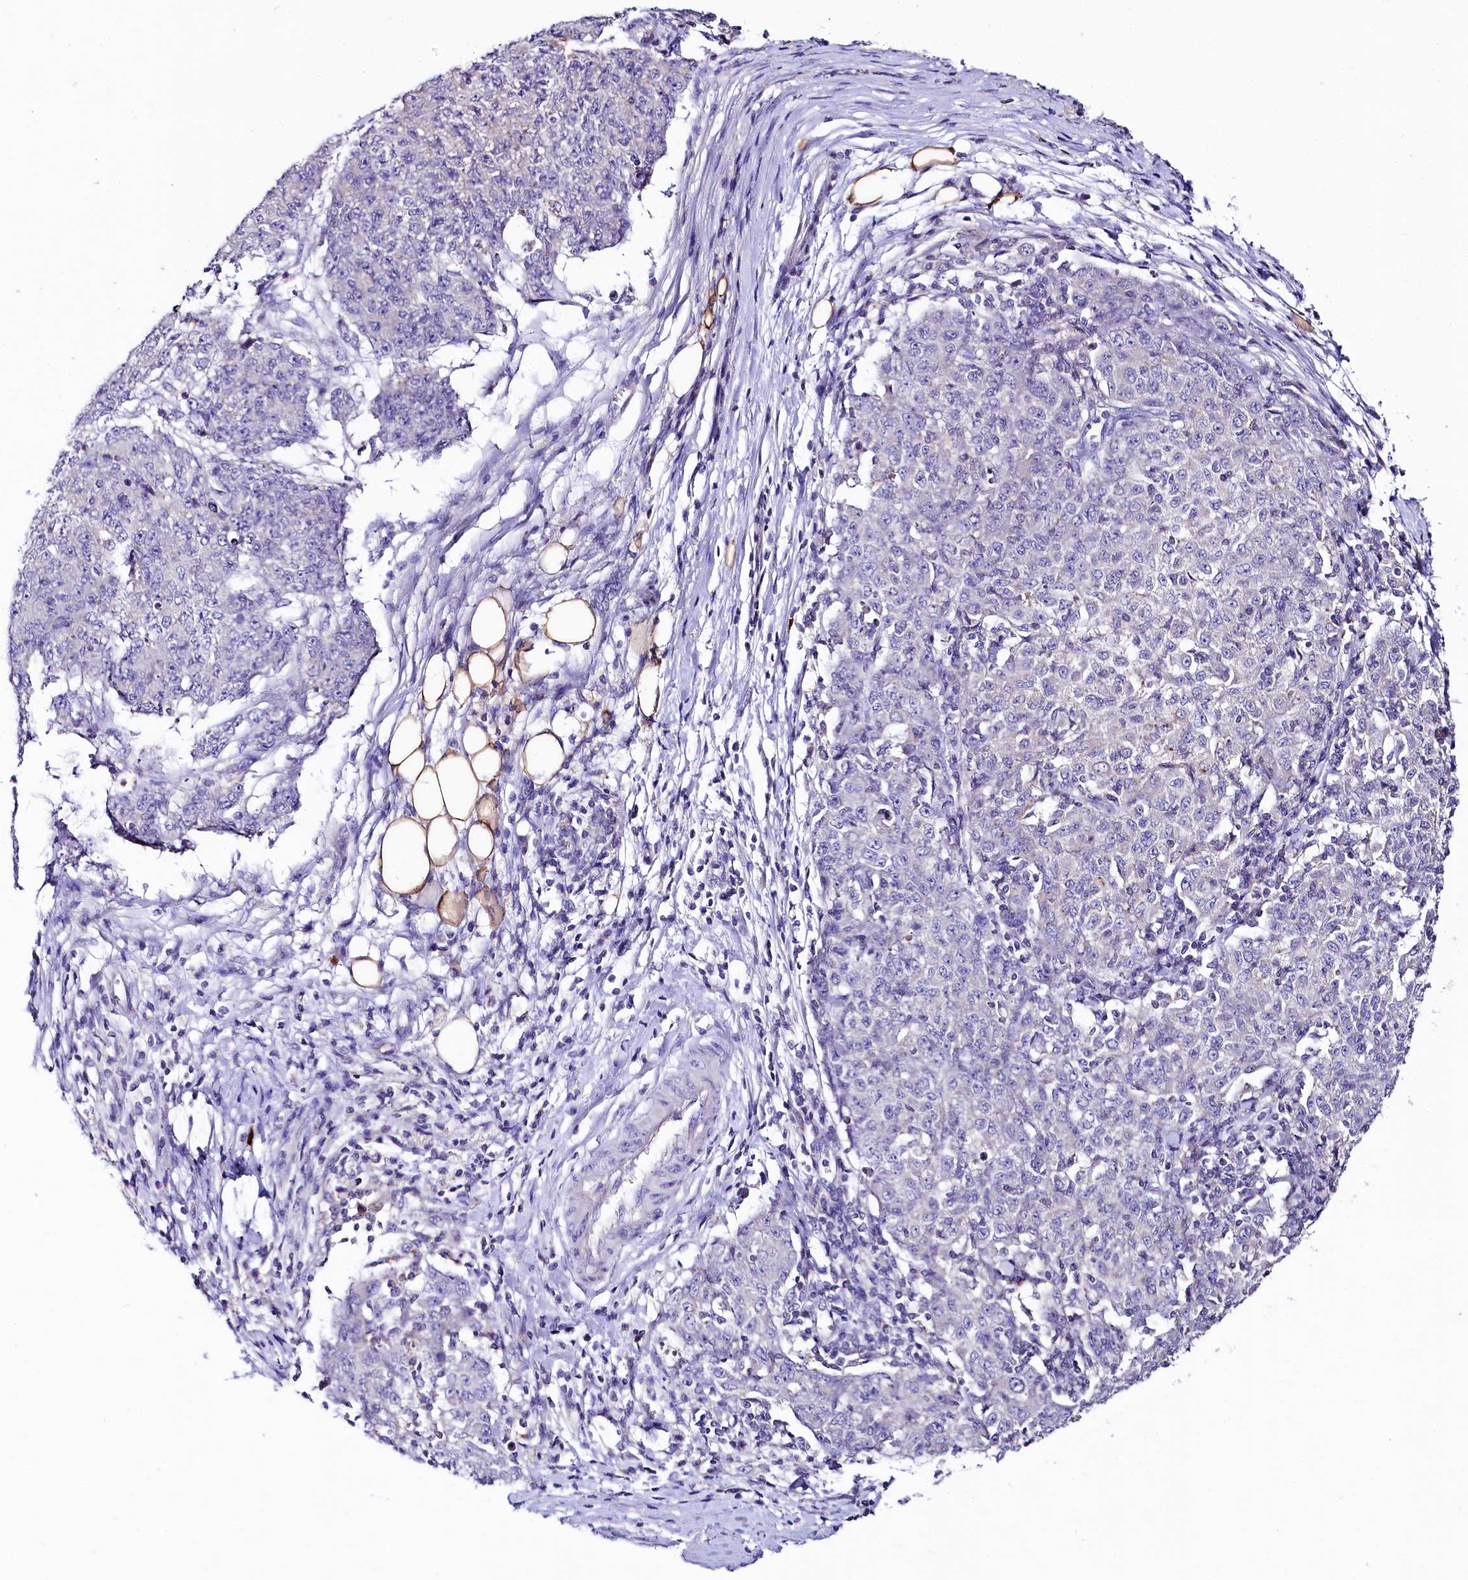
{"staining": {"intensity": "negative", "quantity": "none", "location": "none"}, "tissue": "ovarian cancer", "cell_type": "Tumor cells", "image_type": "cancer", "snomed": [{"axis": "morphology", "description": "Carcinoma, endometroid"}, {"axis": "topography", "description": "Ovary"}], "caption": "Ovarian endometroid carcinoma was stained to show a protein in brown. There is no significant positivity in tumor cells.", "gene": "ABHD5", "patient": {"sex": "female", "age": 42}}